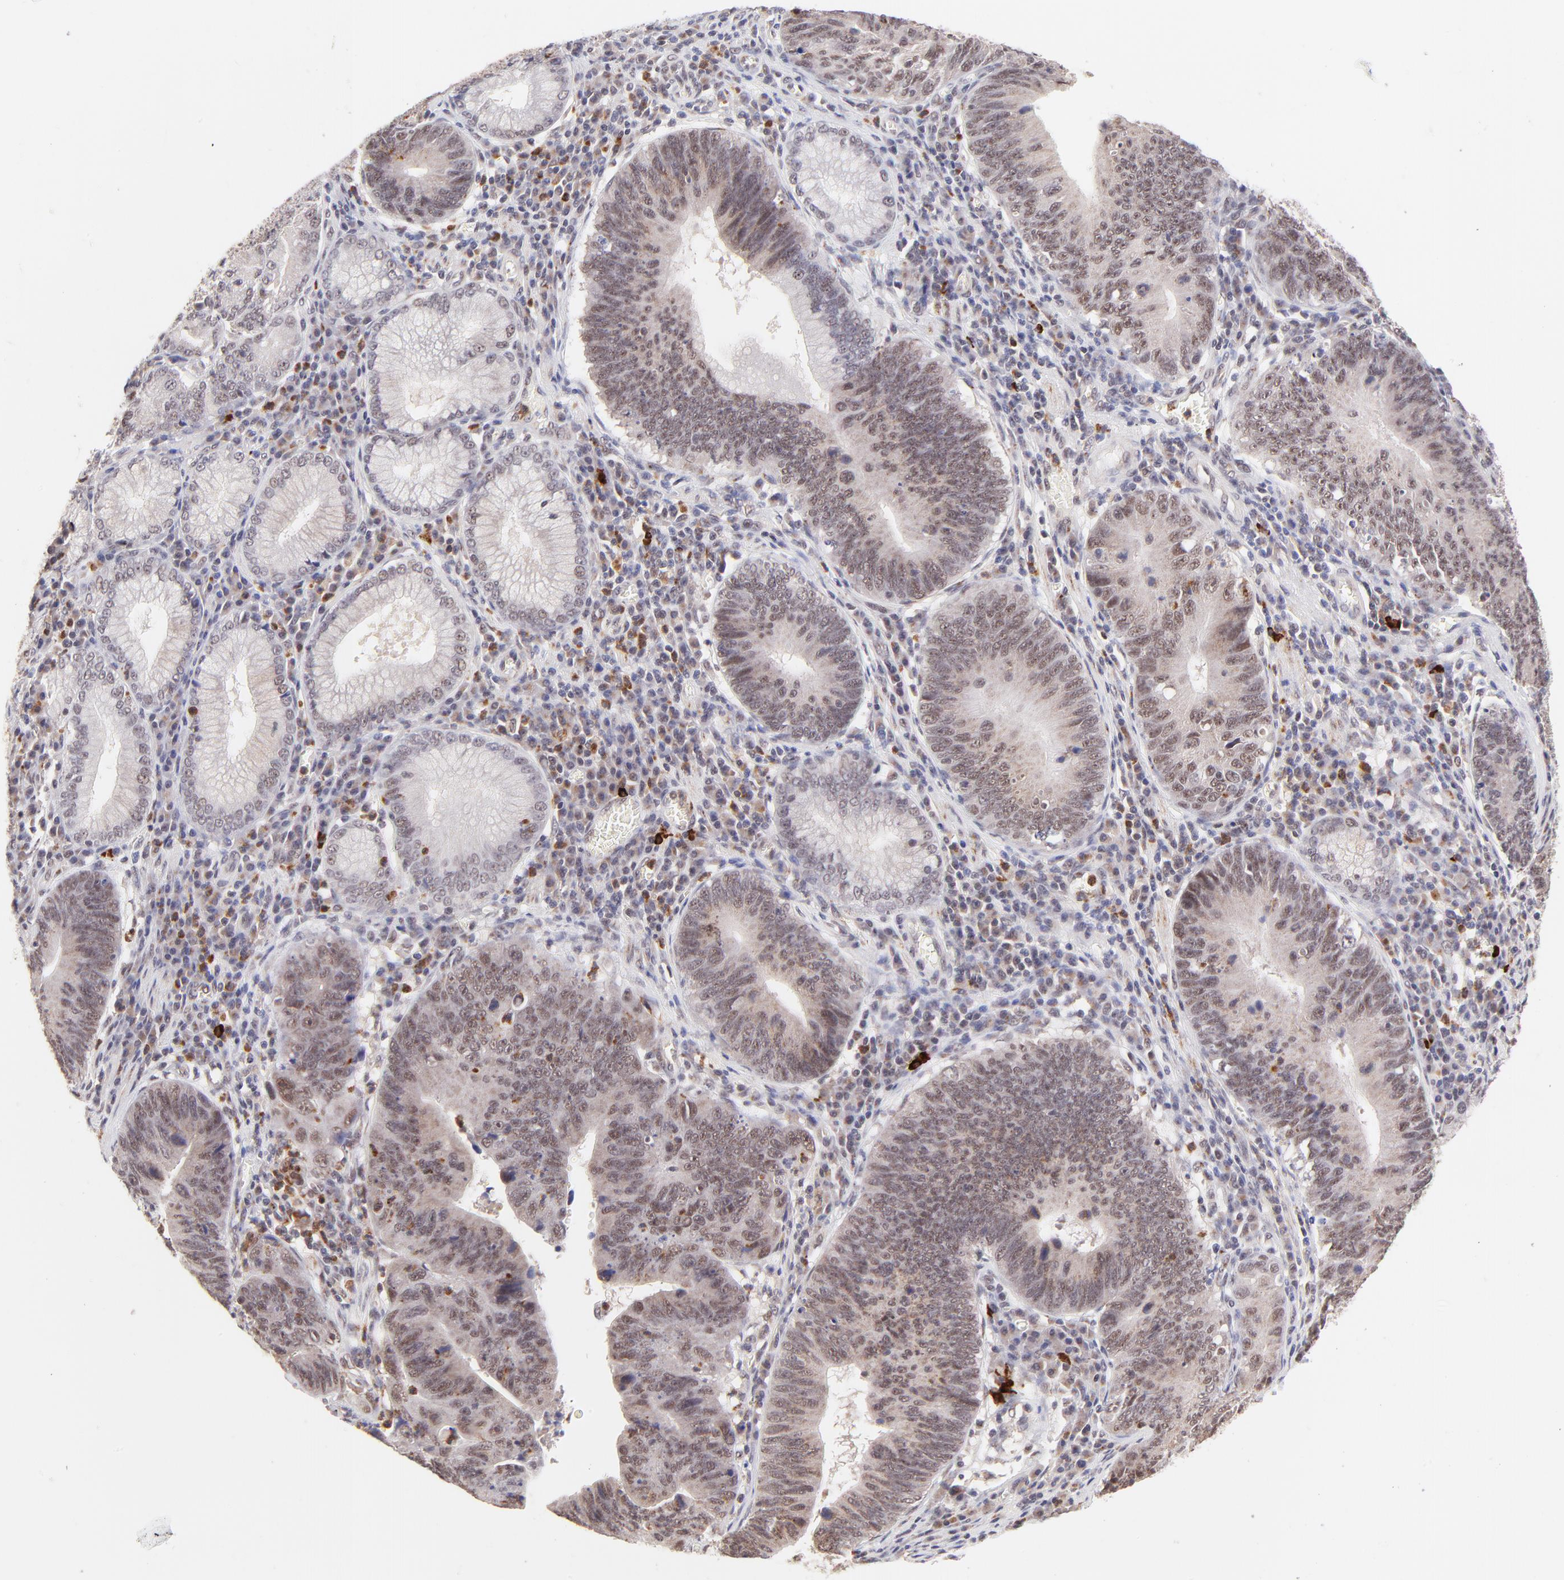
{"staining": {"intensity": "weak", "quantity": "25%-75%", "location": "nuclear"}, "tissue": "stomach cancer", "cell_type": "Tumor cells", "image_type": "cancer", "snomed": [{"axis": "morphology", "description": "Adenocarcinoma, NOS"}, {"axis": "topography", "description": "Stomach"}], "caption": "Stomach cancer (adenocarcinoma) stained with a brown dye exhibits weak nuclear positive positivity in approximately 25%-75% of tumor cells.", "gene": "MED12", "patient": {"sex": "male", "age": 59}}